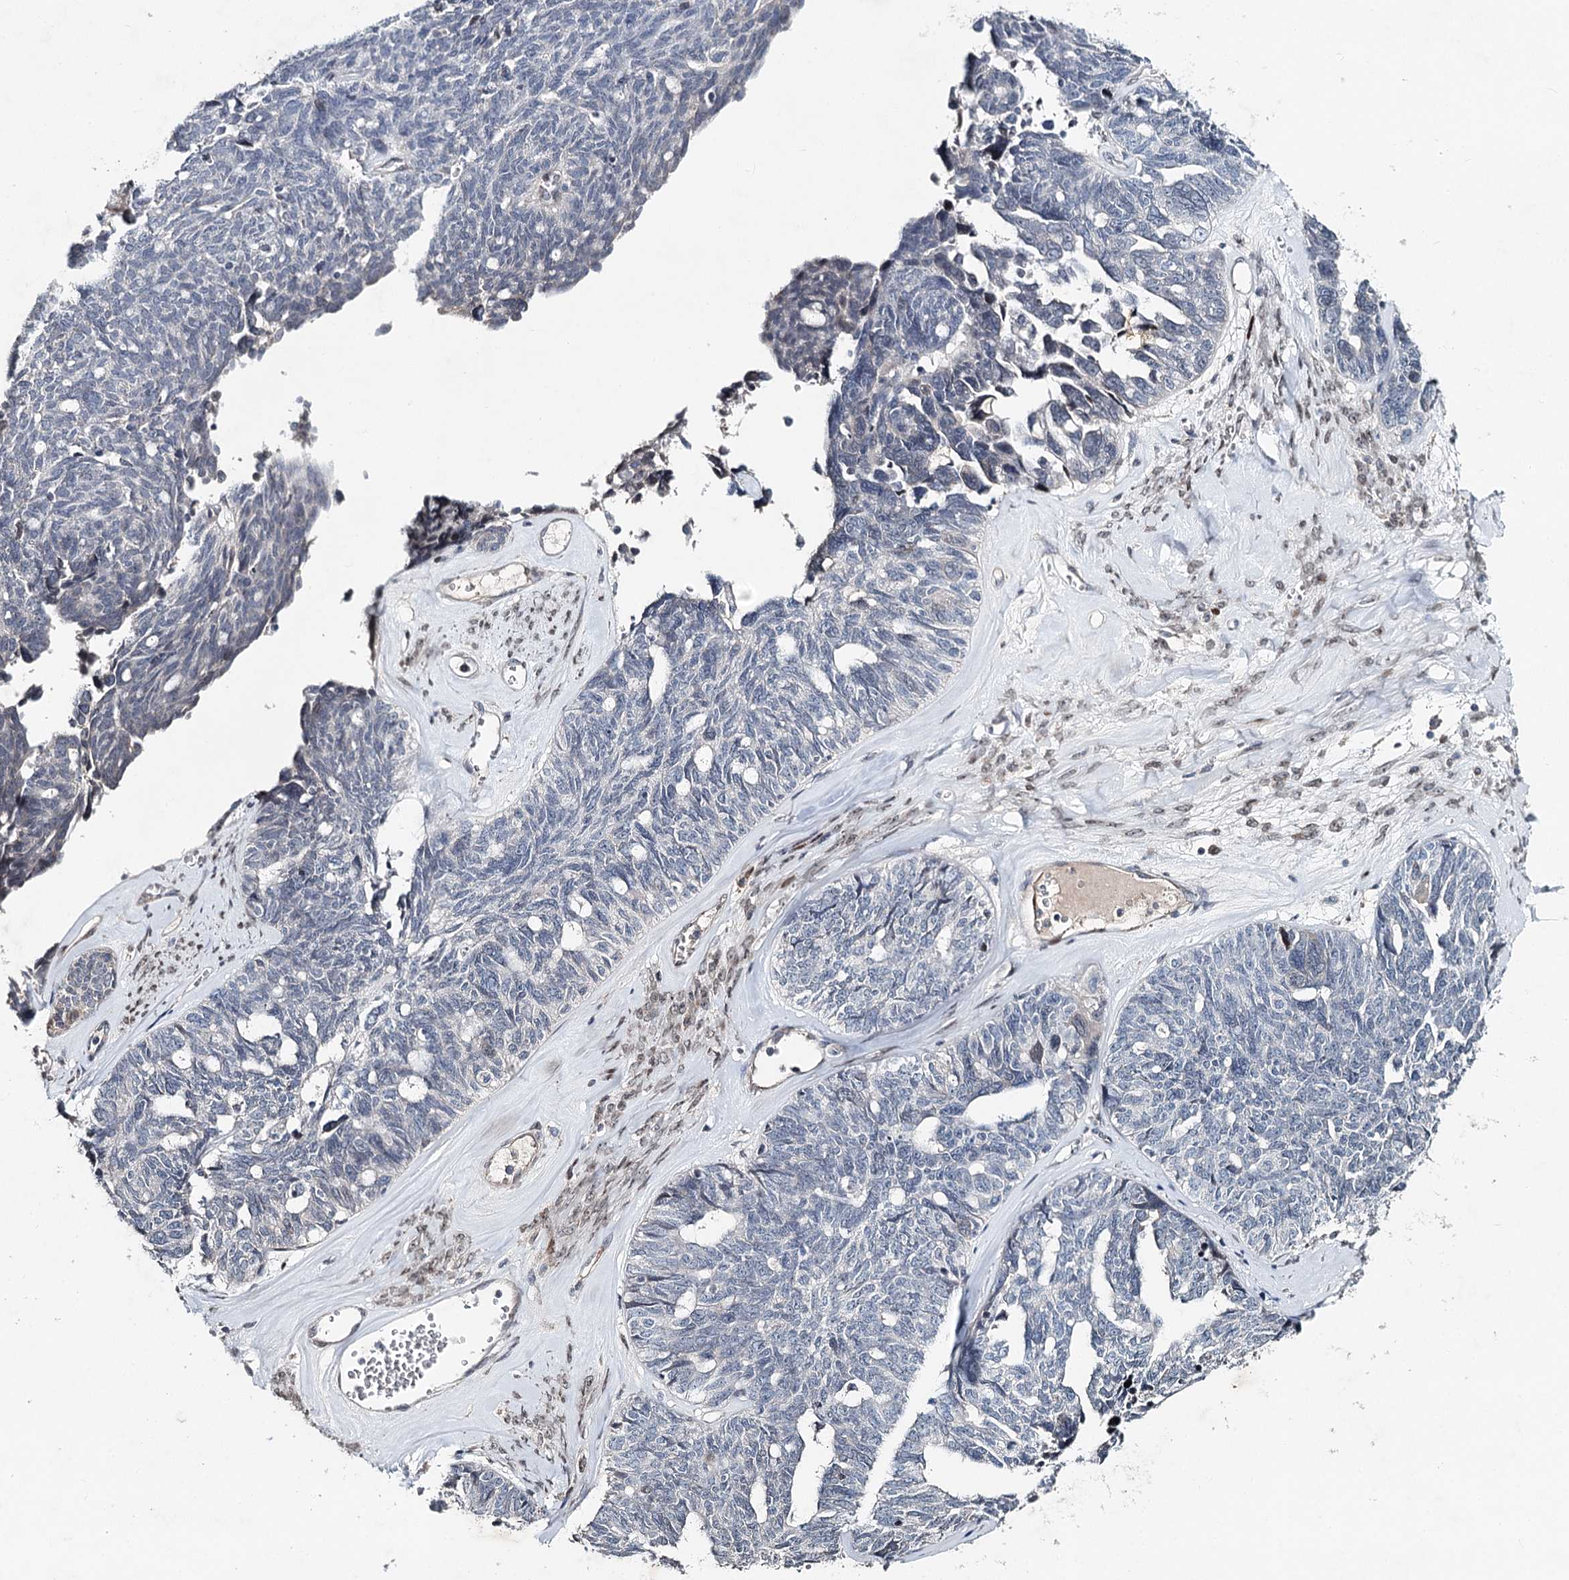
{"staining": {"intensity": "negative", "quantity": "none", "location": "none"}, "tissue": "ovarian cancer", "cell_type": "Tumor cells", "image_type": "cancer", "snomed": [{"axis": "morphology", "description": "Cystadenocarcinoma, serous, NOS"}, {"axis": "topography", "description": "Ovary"}], "caption": "High power microscopy histopathology image of an immunohistochemistry (IHC) image of ovarian cancer (serous cystadenocarcinoma), revealing no significant staining in tumor cells. Nuclei are stained in blue.", "gene": "FRMD4A", "patient": {"sex": "female", "age": 79}}